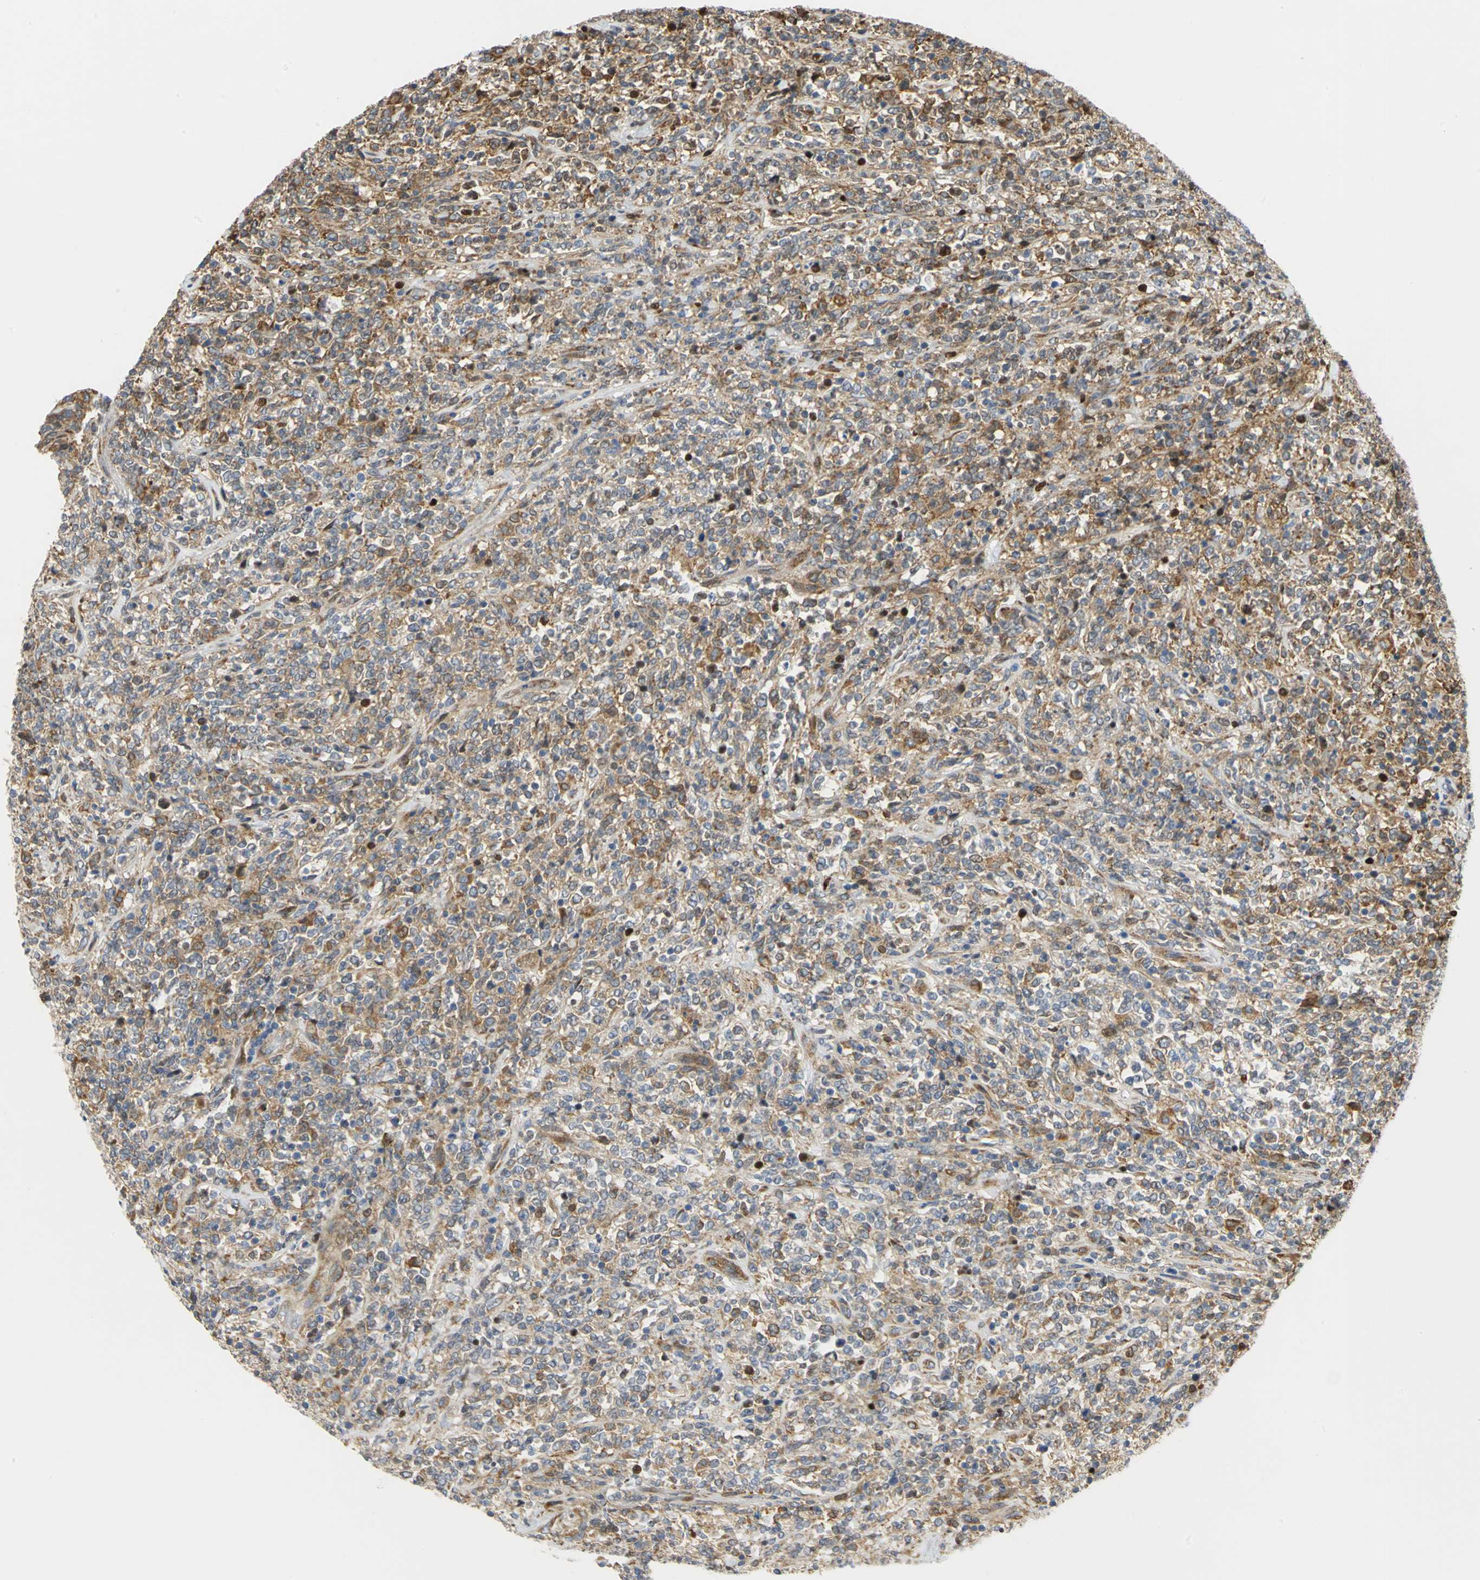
{"staining": {"intensity": "moderate", "quantity": ">75%", "location": "cytoplasmic/membranous"}, "tissue": "lymphoma", "cell_type": "Tumor cells", "image_type": "cancer", "snomed": [{"axis": "morphology", "description": "Malignant lymphoma, non-Hodgkin's type, High grade"}, {"axis": "topography", "description": "Soft tissue"}], "caption": "Tumor cells display medium levels of moderate cytoplasmic/membranous staining in approximately >75% of cells in human malignant lymphoma, non-Hodgkin's type (high-grade). (DAB IHC with brightfield microscopy, high magnification).", "gene": "YBX1", "patient": {"sex": "male", "age": 18}}